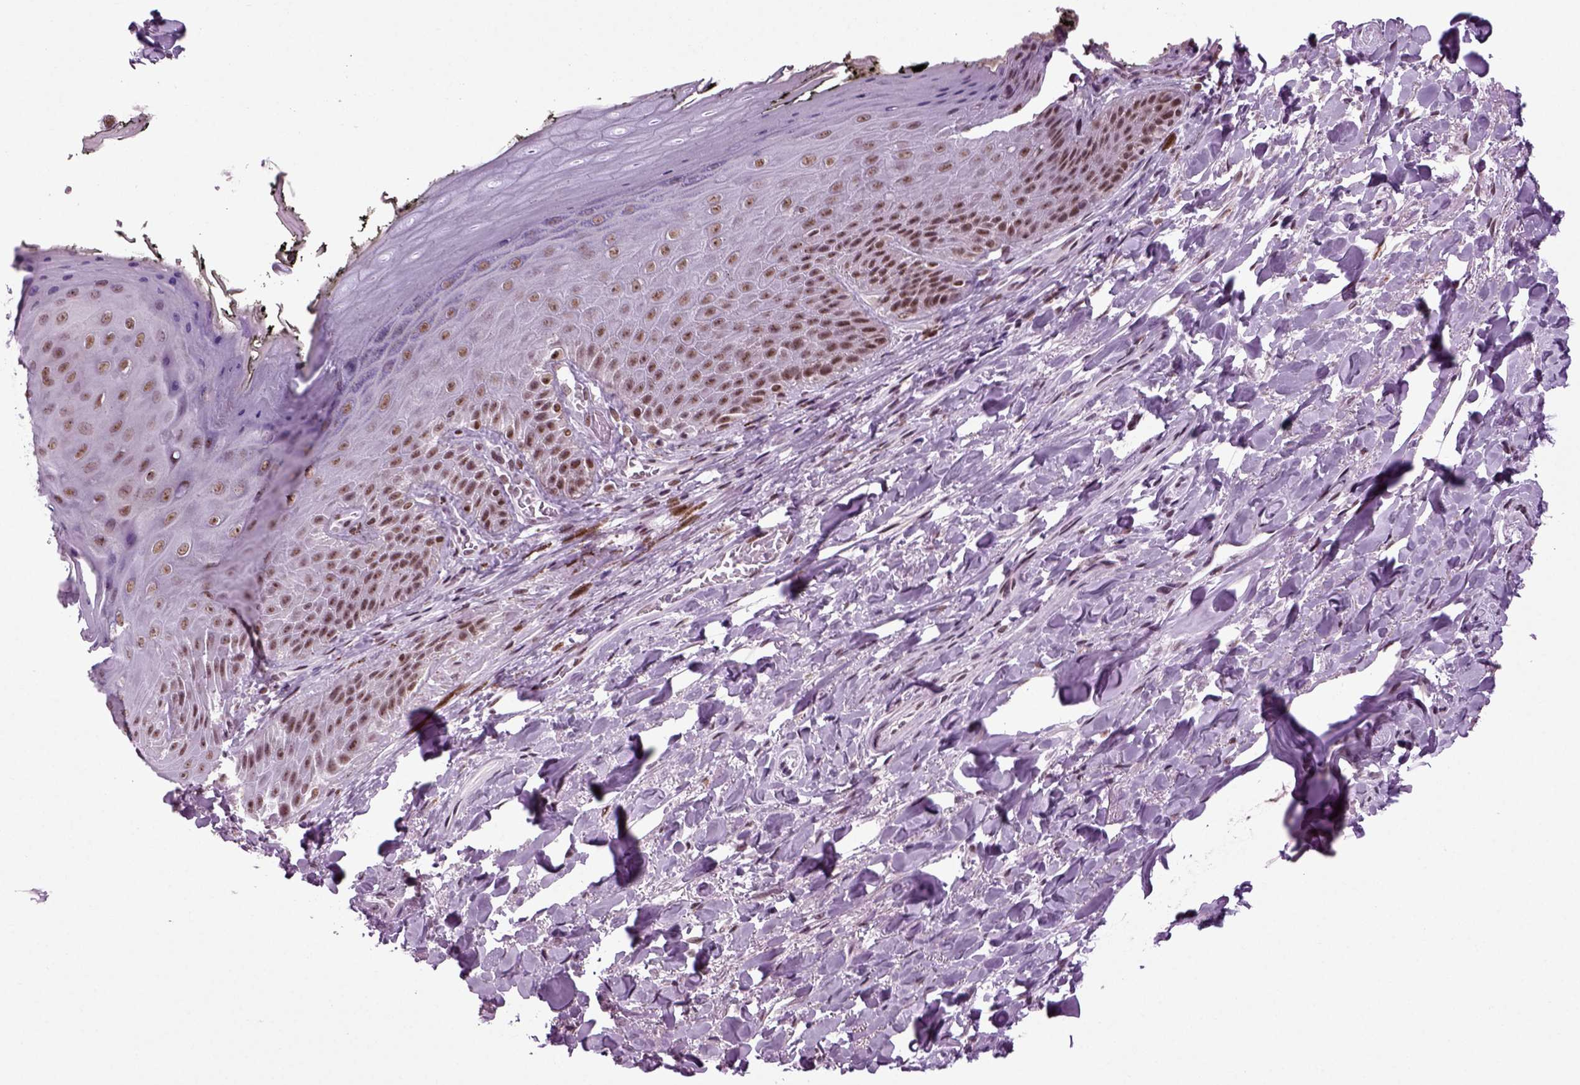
{"staining": {"intensity": "weak", "quantity": ">75%", "location": "nuclear"}, "tissue": "skin", "cell_type": "Epidermal cells", "image_type": "normal", "snomed": [{"axis": "morphology", "description": "Normal tissue, NOS"}, {"axis": "topography", "description": "Anal"}, {"axis": "topography", "description": "Peripheral nerve tissue"}], "caption": "Human skin stained with a protein marker demonstrates weak staining in epidermal cells.", "gene": "RCOR3", "patient": {"sex": "male", "age": 53}}